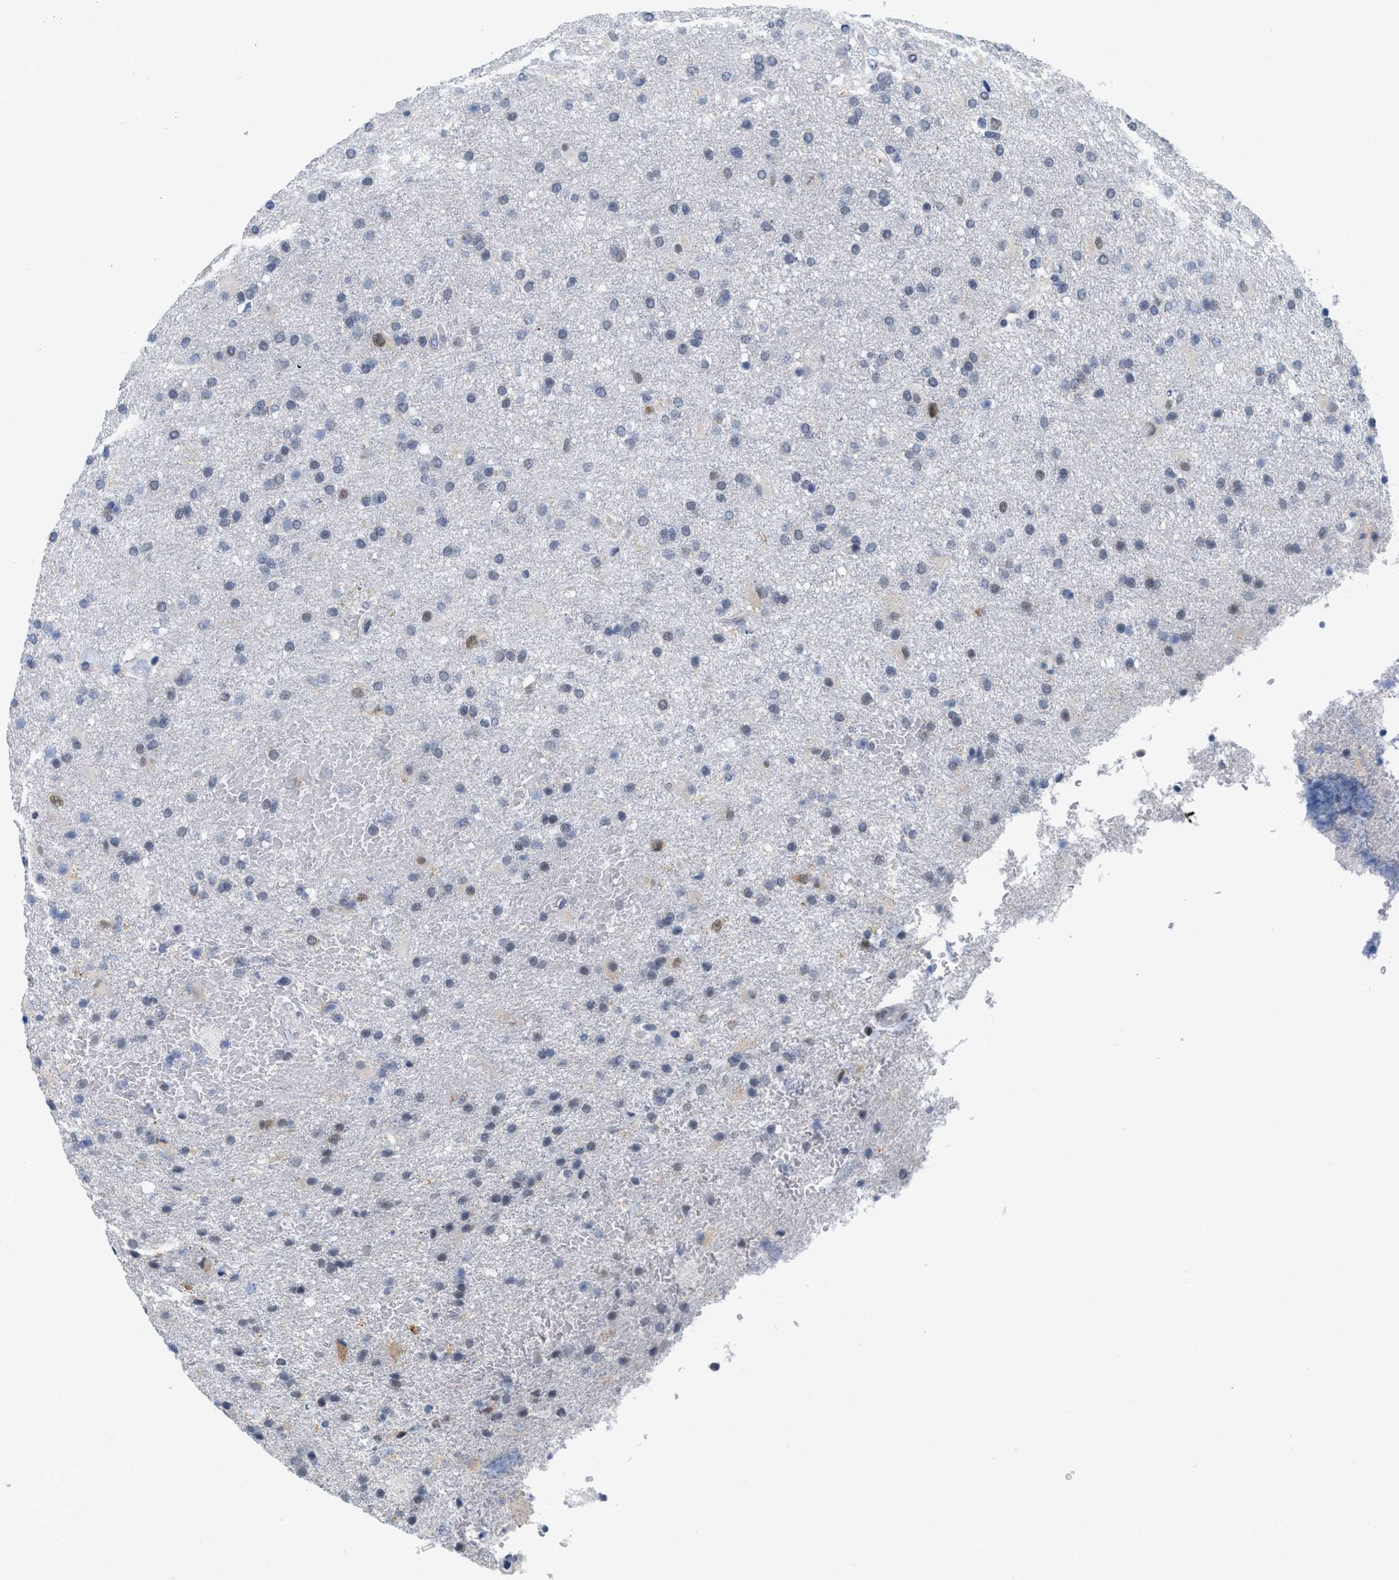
{"staining": {"intensity": "weak", "quantity": "<25%", "location": "nuclear"}, "tissue": "glioma", "cell_type": "Tumor cells", "image_type": "cancer", "snomed": [{"axis": "morphology", "description": "Glioma, malignant, High grade"}, {"axis": "topography", "description": "Brain"}], "caption": "The immunohistochemistry (IHC) histopathology image has no significant positivity in tumor cells of high-grade glioma (malignant) tissue.", "gene": "XIRP1", "patient": {"sex": "male", "age": 72}}